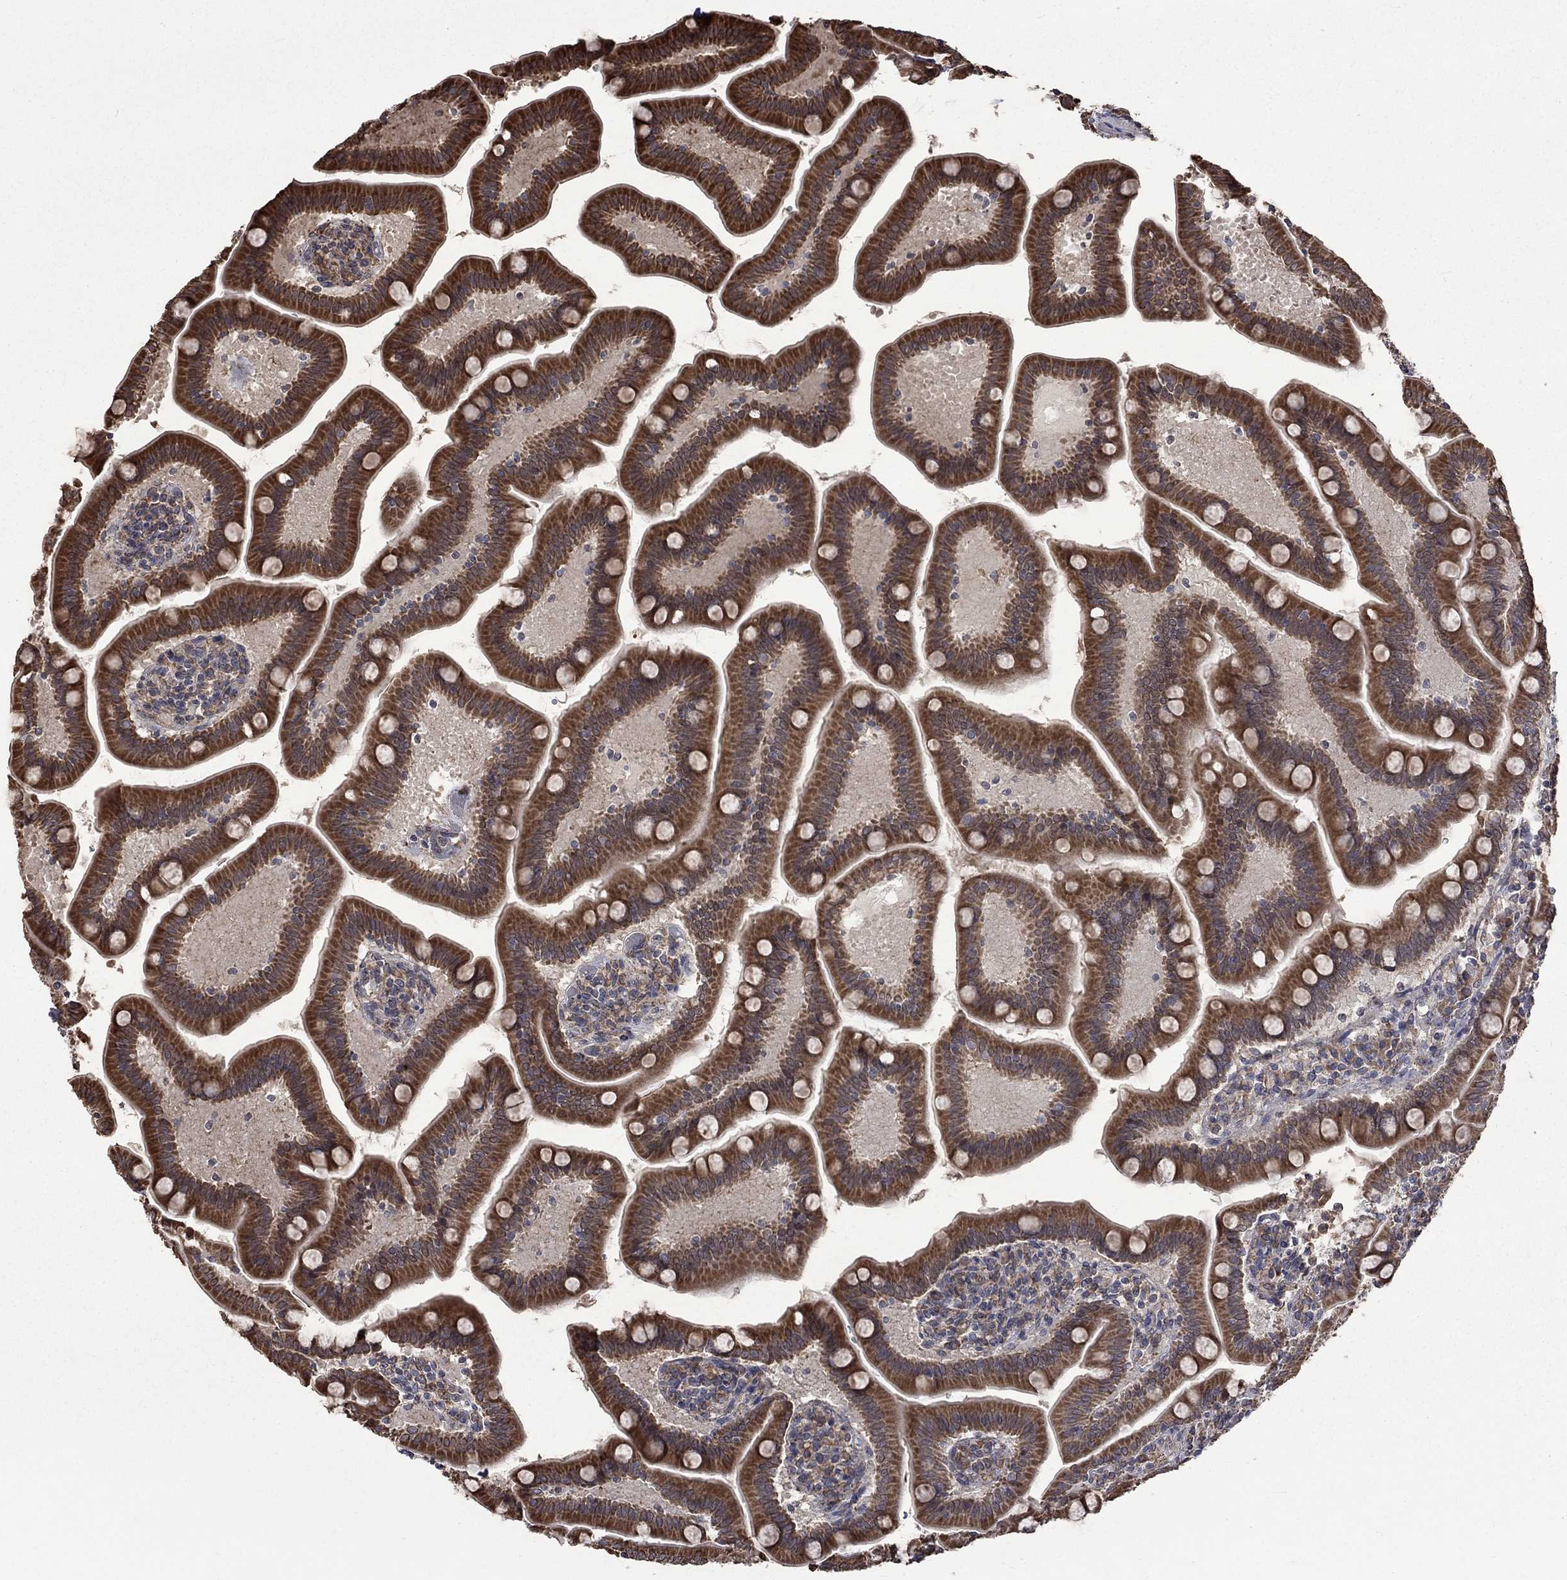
{"staining": {"intensity": "strong", "quantity": ">75%", "location": "cytoplasmic/membranous"}, "tissue": "small intestine", "cell_type": "Glandular cells", "image_type": "normal", "snomed": [{"axis": "morphology", "description": "Normal tissue, NOS"}, {"axis": "topography", "description": "Small intestine"}], "caption": "Immunohistochemical staining of unremarkable small intestine exhibits strong cytoplasmic/membranous protein expression in about >75% of glandular cells. The protein is stained brown, and the nuclei are stained in blue (DAB (3,3'-diaminobenzidine) IHC with brightfield microscopy, high magnification).", "gene": "ESRRA", "patient": {"sex": "male", "age": 66}}